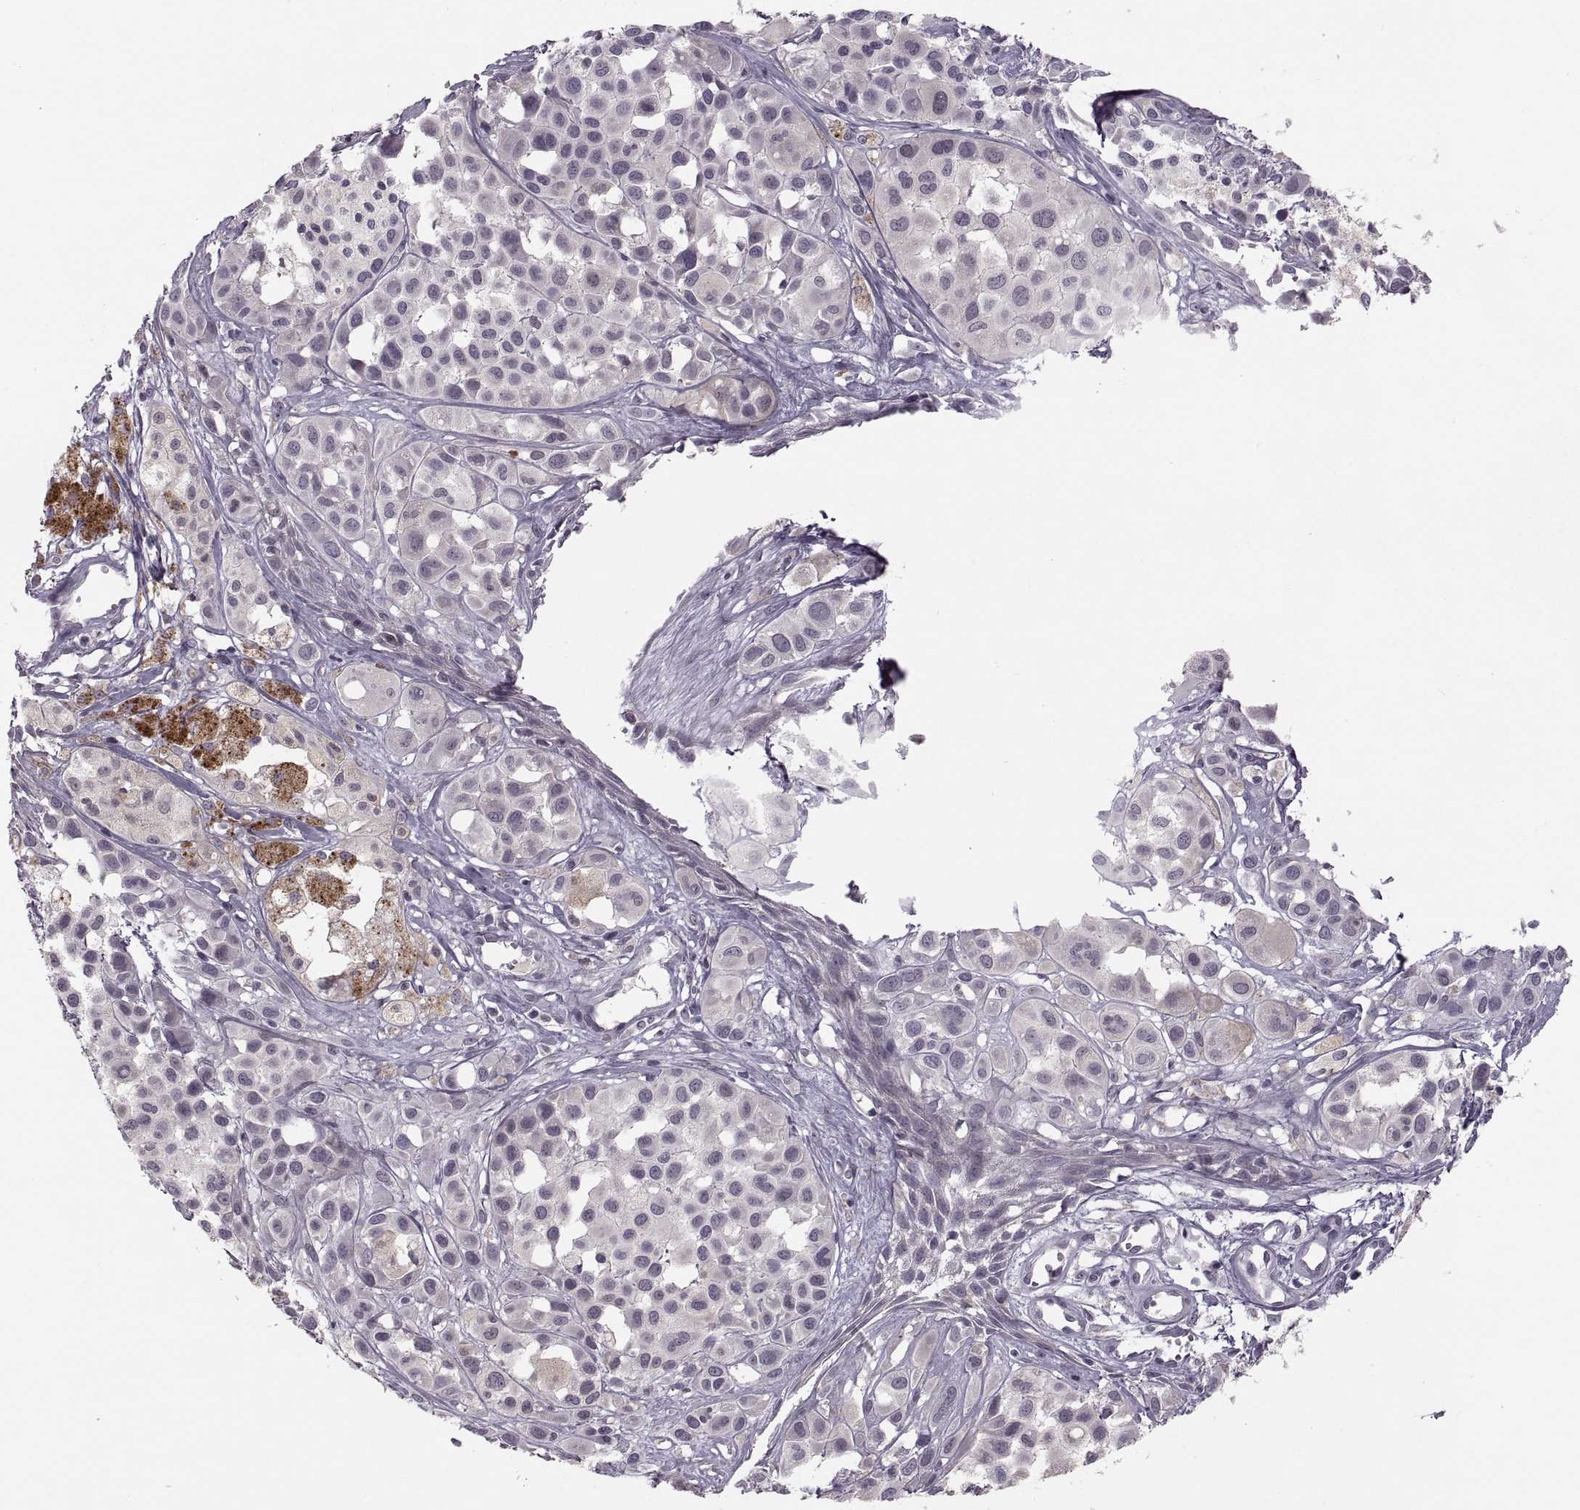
{"staining": {"intensity": "negative", "quantity": "none", "location": "none"}, "tissue": "melanoma", "cell_type": "Tumor cells", "image_type": "cancer", "snomed": [{"axis": "morphology", "description": "Malignant melanoma, NOS"}, {"axis": "topography", "description": "Skin"}], "caption": "Immunohistochemistry (IHC) of human melanoma displays no positivity in tumor cells.", "gene": "CACNA1F", "patient": {"sex": "male", "age": 77}}